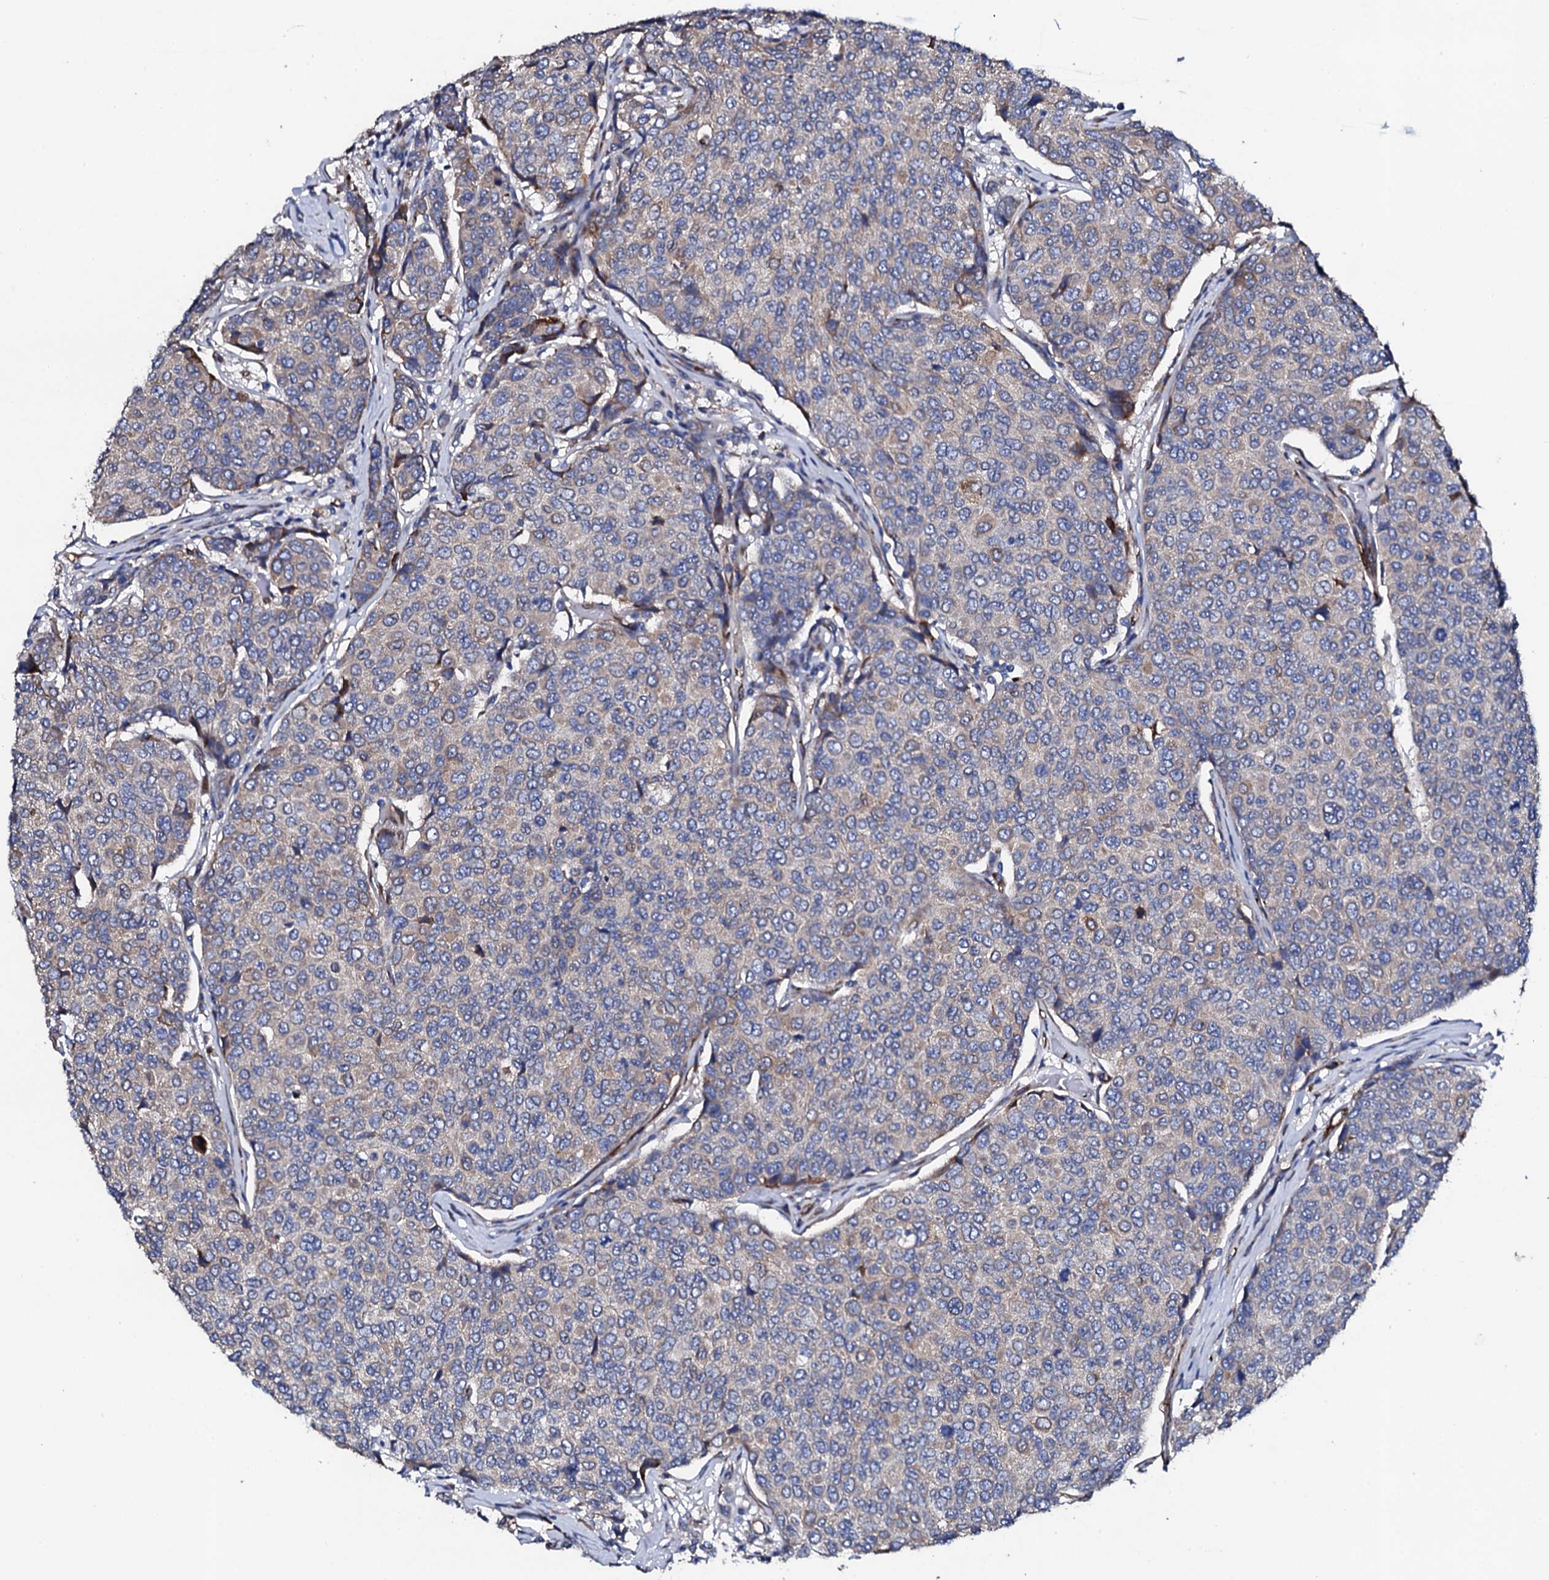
{"staining": {"intensity": "weak", "quantity": "<25%", "location": "cytoplasmic/membranous"}, "tissue": "breast cancer", "cell_type": "Tumor cells", "image_type": "cancer", "snomed": [{"axis": "morphology", "description": "Duct carcinoma"}, {"axis": "topography", "description": "Breast"}], "caption": "Immunohistochemistry (IHC) micrograph of neoplastic tissue: breast cancer stained with DAB (3,3'-diaminobenzidine) displays no significant protein positivity in tumor cells.", "gene": "DBX1", "patient": {"sex": "female", "age": 55}}